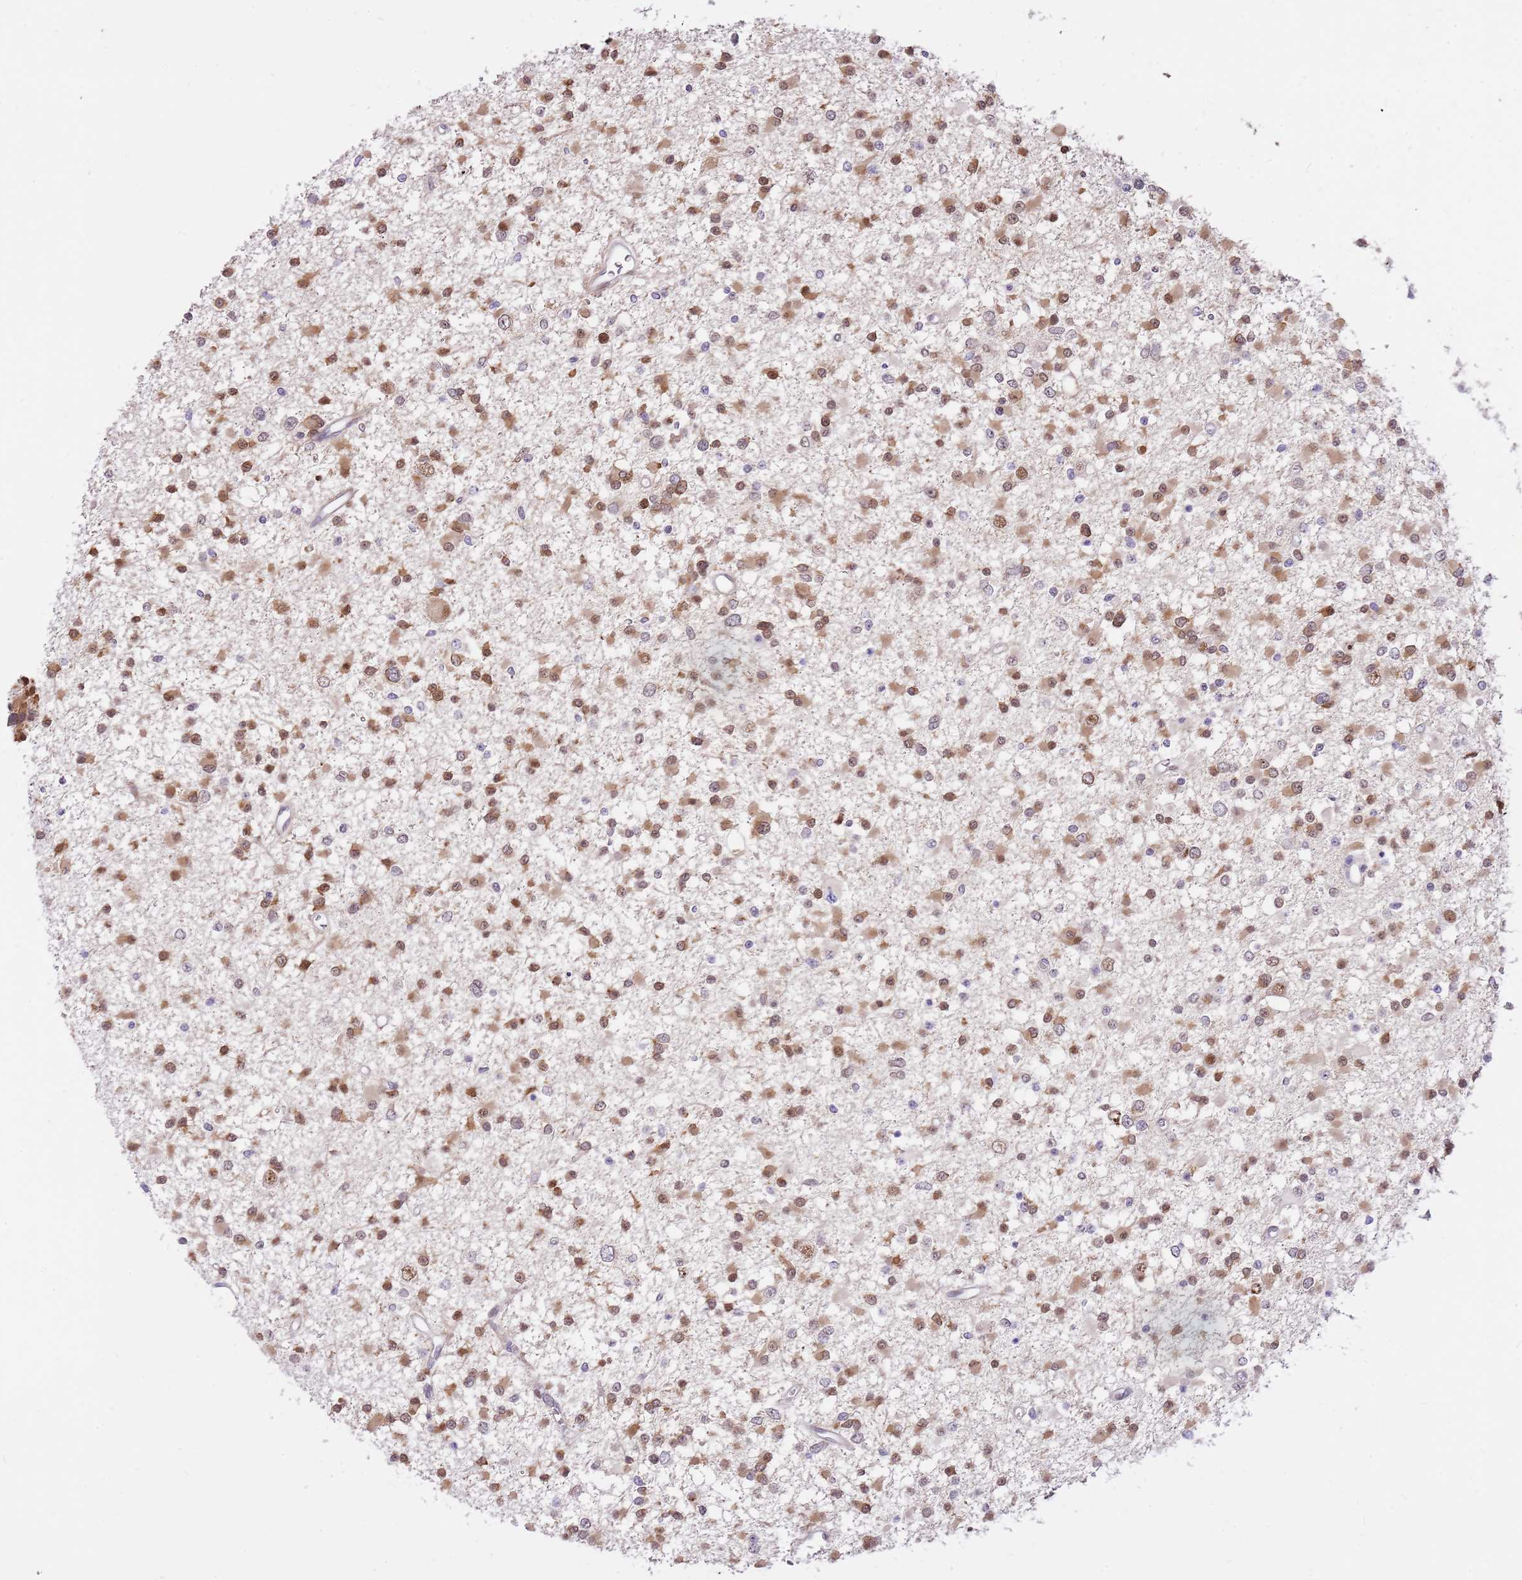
{"staining": {"intensity": "moderate", "quantity": ">75%", "location": "nuclear"}, "tissue": "glioma", "cell_type": "Tumor cells", "image_type": "cancer", "snomed": [{"axis": "morphology", "description": "Glioma, malignant, Low grade"}, {"axis": "topography", "description": "Brain"}], "caption": "A micrograph of glioma stained for a protein exhibits moderate nuclear brown staining in tumor cells.", "gene": "RFK", "patient": {"sex": "female", "age": 22}}